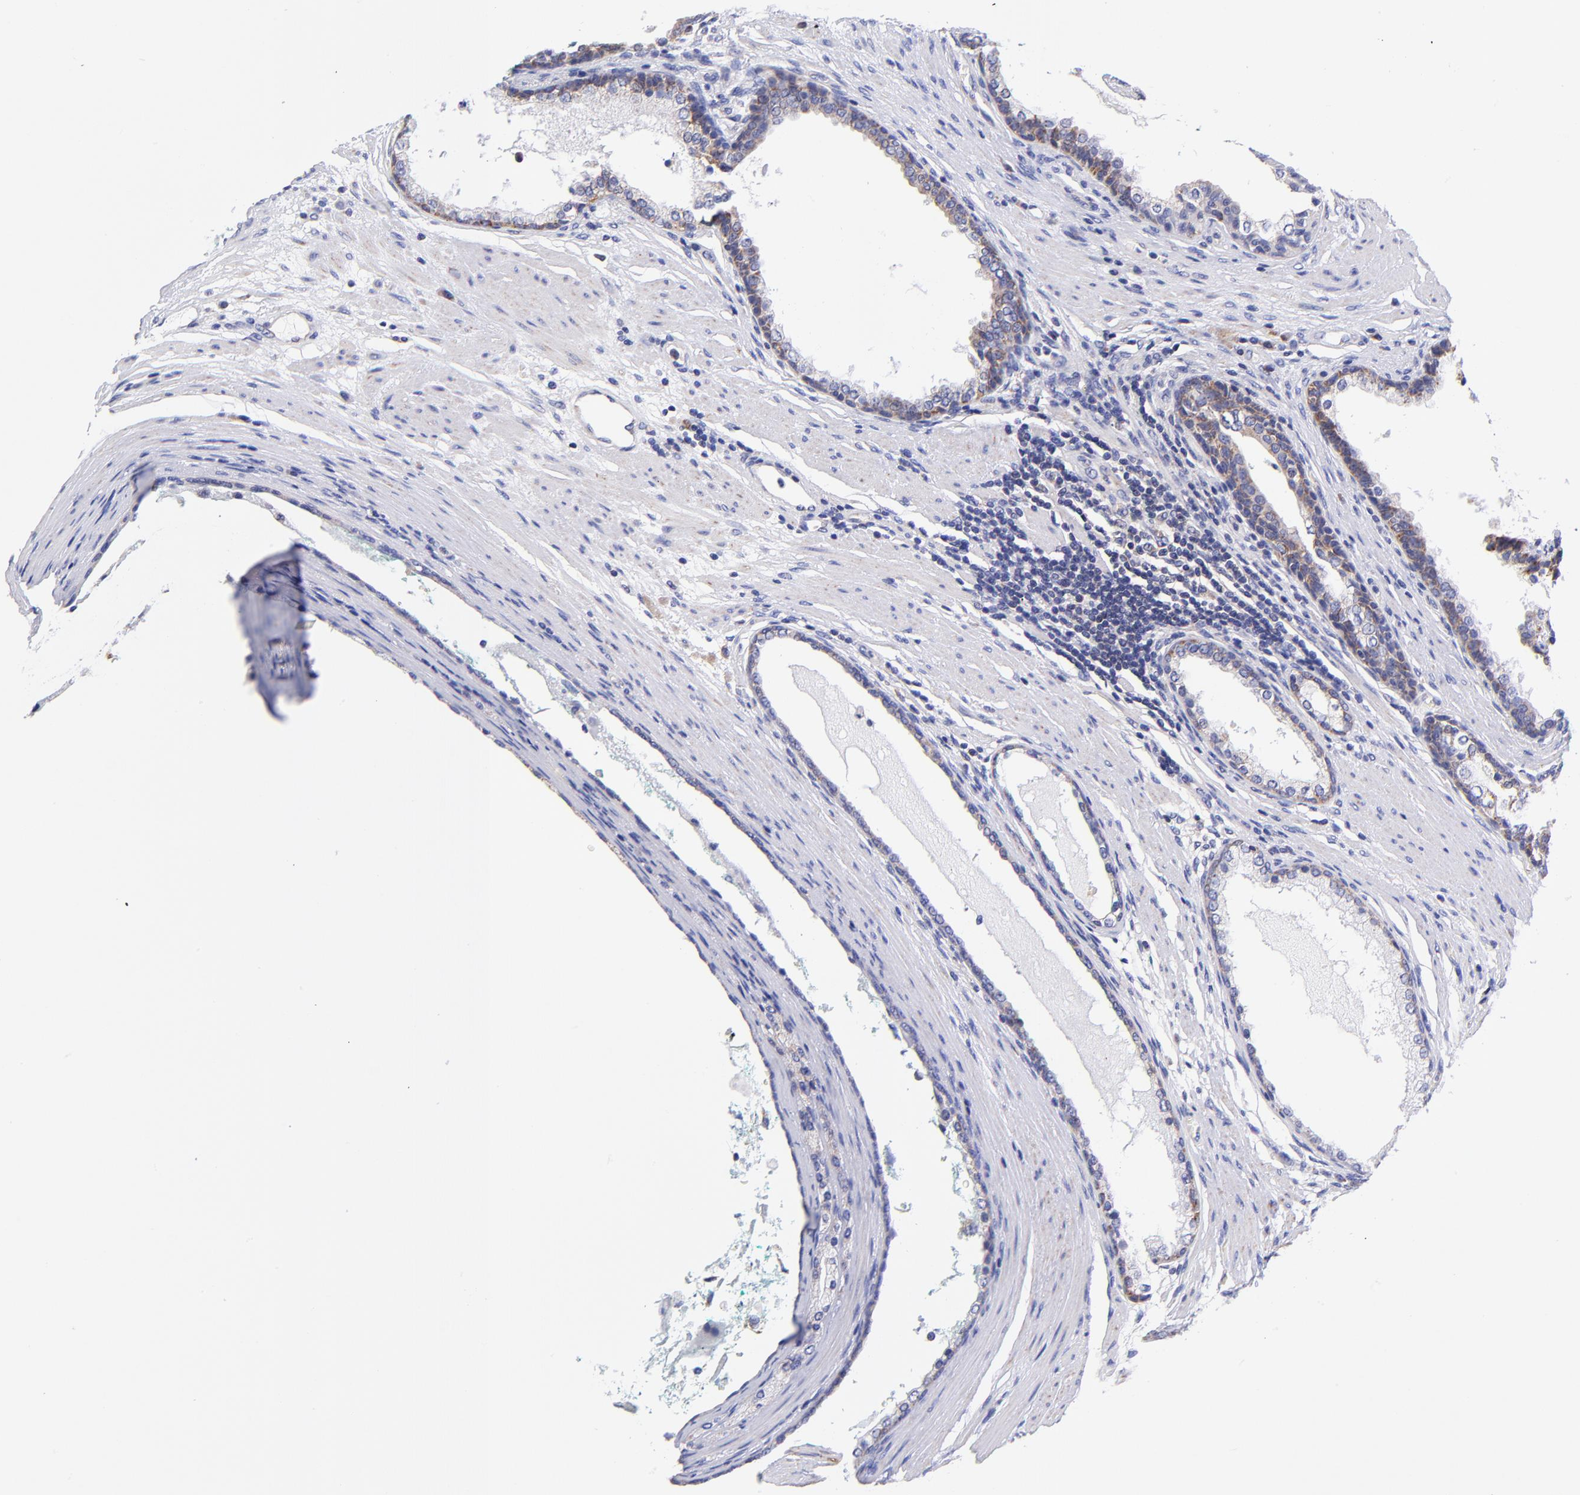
{"staining": {"intensity": "moderate", "quantity": "<25%", "location": "cytoplasmic/membranous"}, "tissue": "prostate cancer", "cell_type": "Tumor cells", "image_type": "cancer", "snomed": [{"axis": "morphology", "description": "Adenocarcinoma, Medium grade"}, {"axis": "topography", "description": "Prostate"}], "caption": "There is low levels of moderate cytoplasmic/membranous positivity in tumor cells of adenocarcinoma (medium-grade) (prostate), as demonstrated by immunohistochemical staining (brown color).", "gene": "NDUFB7", "patient": {"sex": "male", "age": 72}}